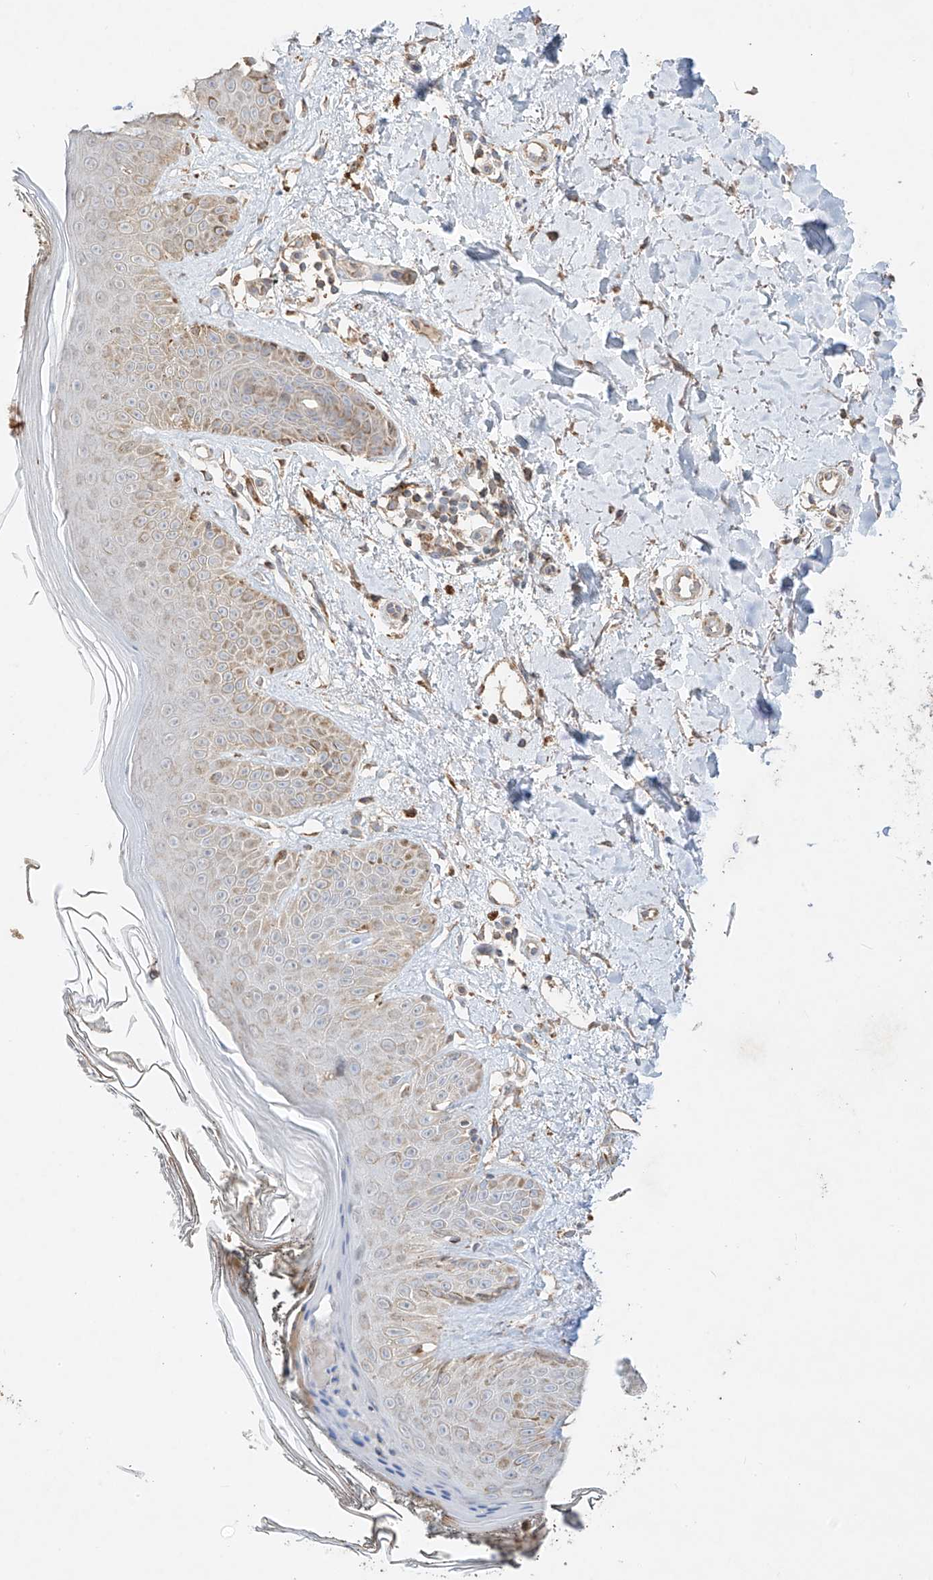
{"staining": {"intensity": "moderate", "quantity": ">75%", "location": "cytoplasmic/membranous"}, "tissue": "skin", "cell_type": "Fibroblasts", "image_type": "normal", "snomed": [{"axis": "morphology", "description": "Normal tissue, NOS"}, {"axis": "topography", "description": "Skin"}], "caption": "This histopathology image reveals immunohistochemistry (IHC) staining of unremarkable human skin, with medium moderate cytoplasmic/membranous staining in about >75% of fibroblasts.", "gene": "COLGALT2", "patient": {"sex": "female", "age": 64}}